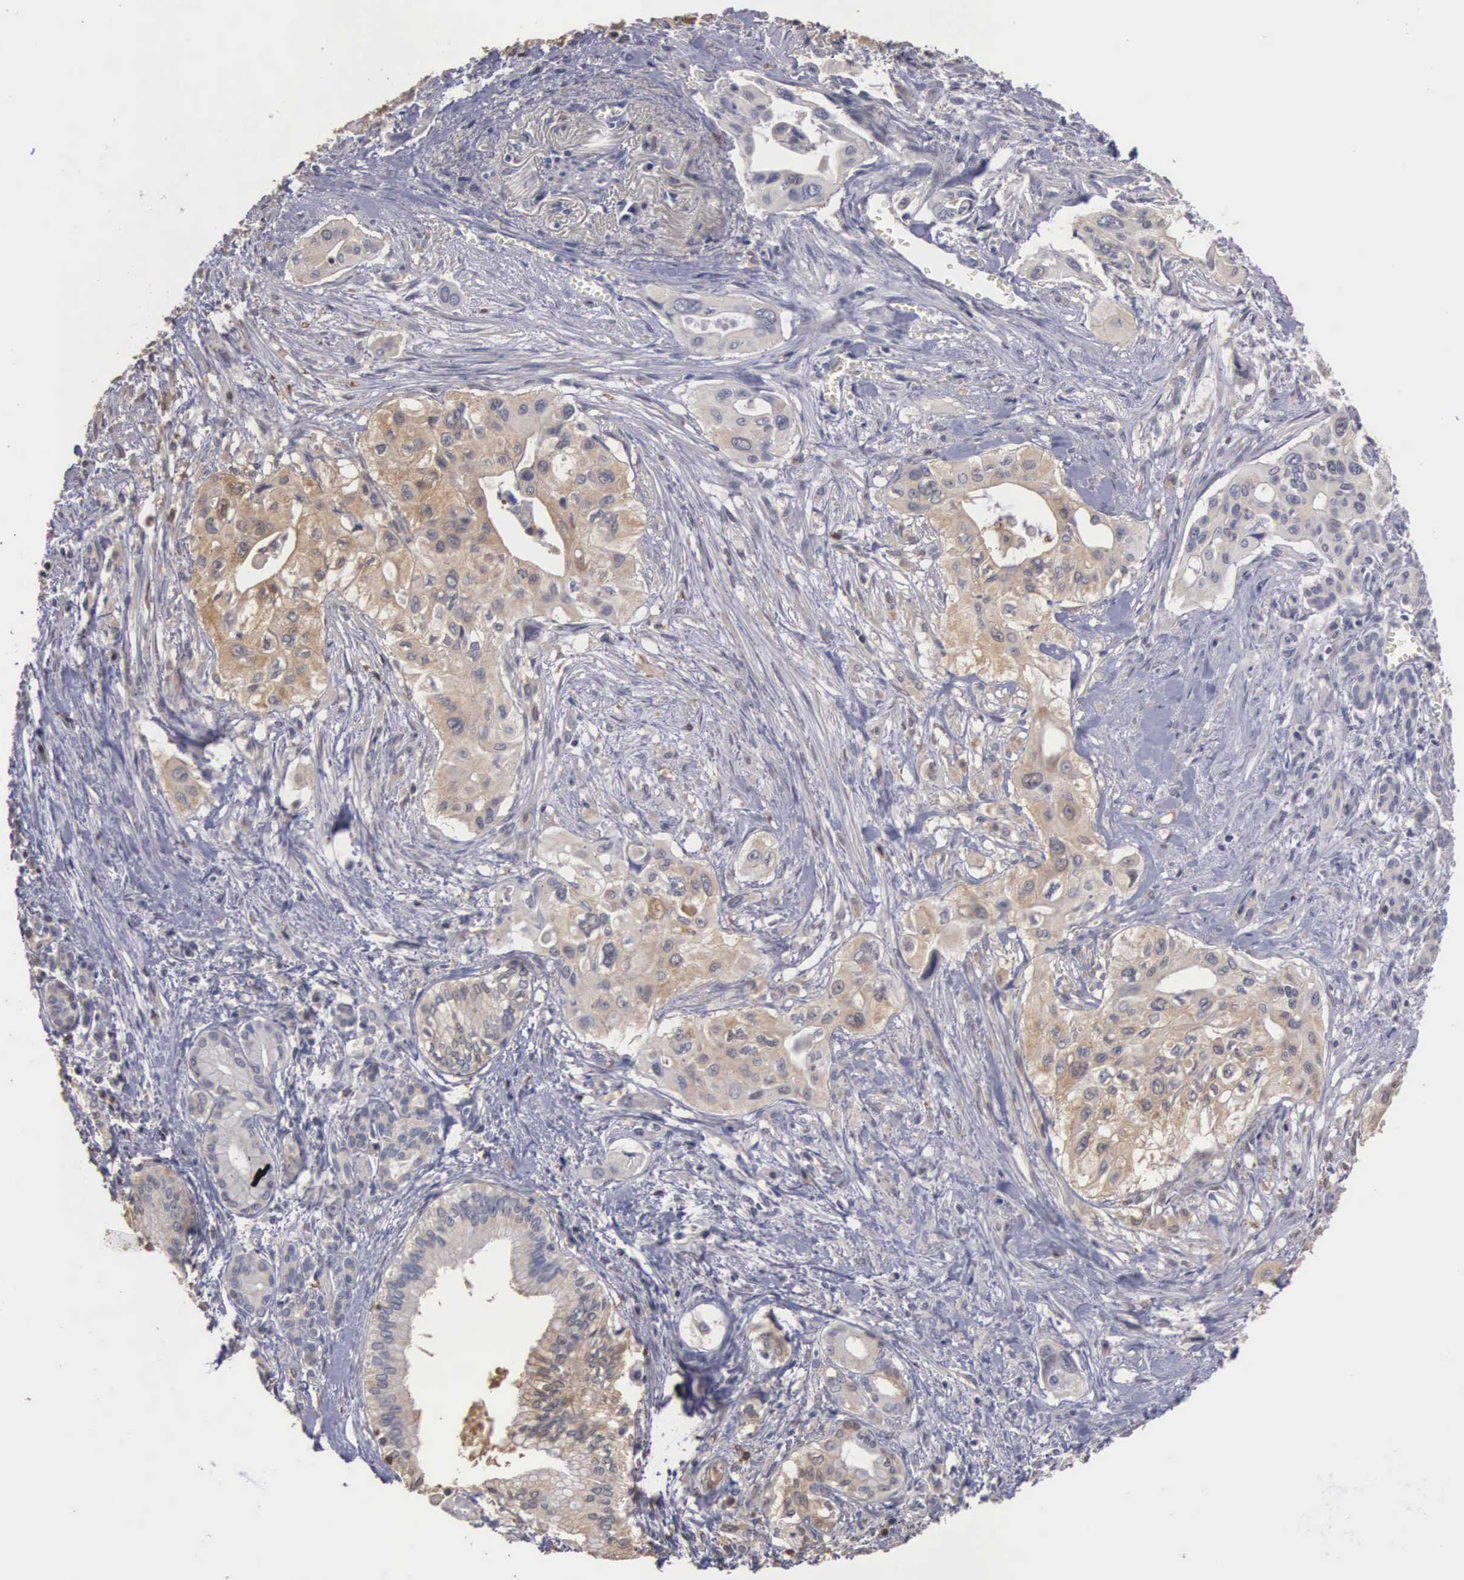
{"staining": {"intensity": "moderate", "quantity": "25%-75%", "location": "cytoplasmic/membranous"}, "tissue": "pancreatic cancer", "cell_type": "Tumor cells", "image_type": "cancer", "snomed": [{"axis": "morphology", "description": "Adenocarcinoma, NOS"}, {"axis": "topography", "description": "Pancreas"}], "caption": "IHC of human pancreatic cancer (adenocarcinoma) reveals medium levels of moderate cytoplasmic/membranous positivity in approximately 25%-75% of tumor cells.", "gene": "ENO3", "patient": {"sex": "male", "age": 77}}